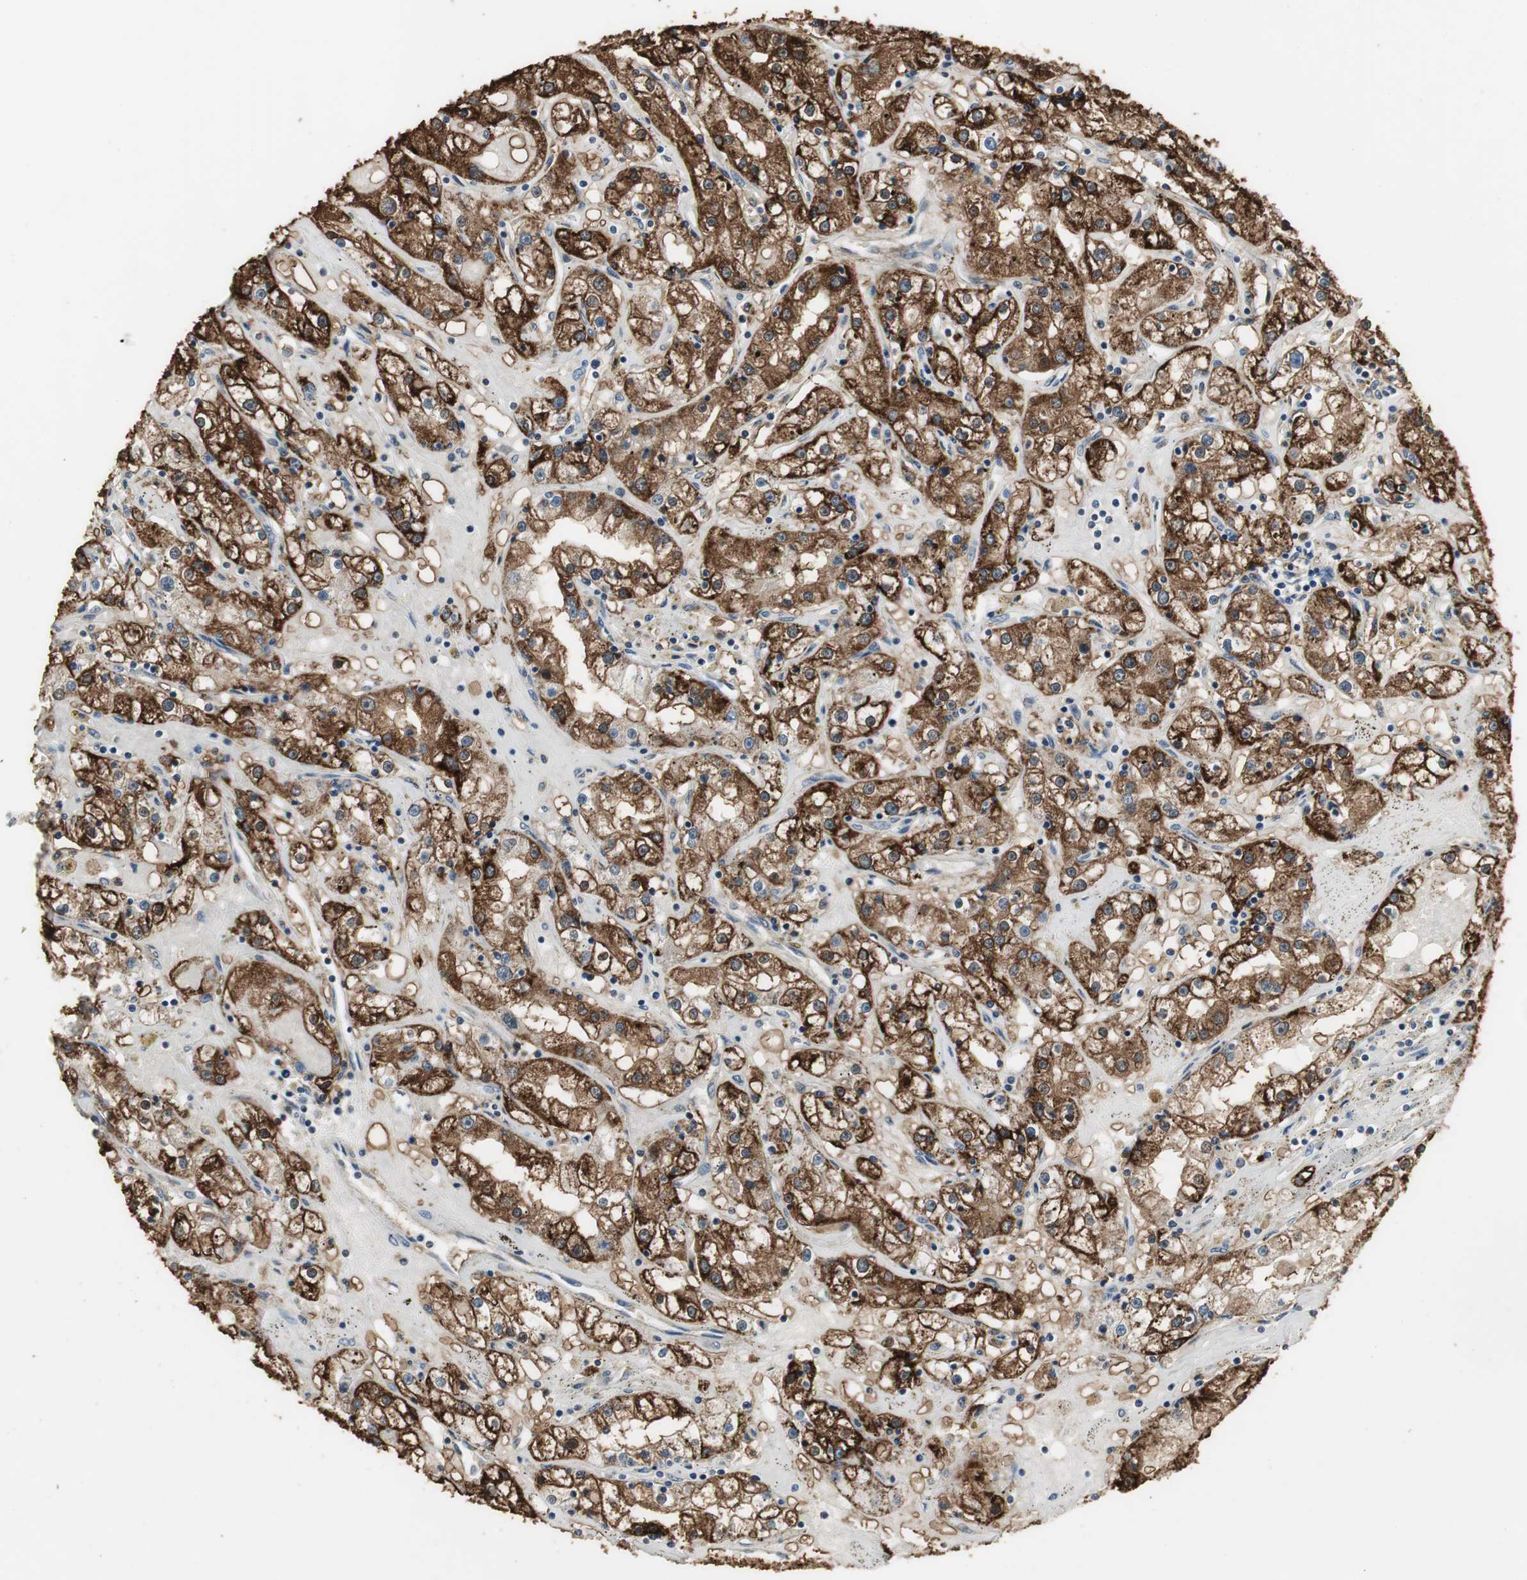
{"staining": {"intensity": "strong", "quantity": ">75%", "location": "cytoplasmic/membranous"}, "tissue": "renal cancer", "cell_type": "Tumor cells", "image_type": "cancer", "snomed": [{"axis": "morphology", "description": "Adenocarcinoma, NOS"}, {"axis": "topography", "description": "Kidney"}], "caption": "Adenocarcinoma (renal) stained for a protein displays strong cytoplasmic/membranous positivity in tumor cells.", "gene": "JTB", "patient": {"sex": "male", "age": 56}}